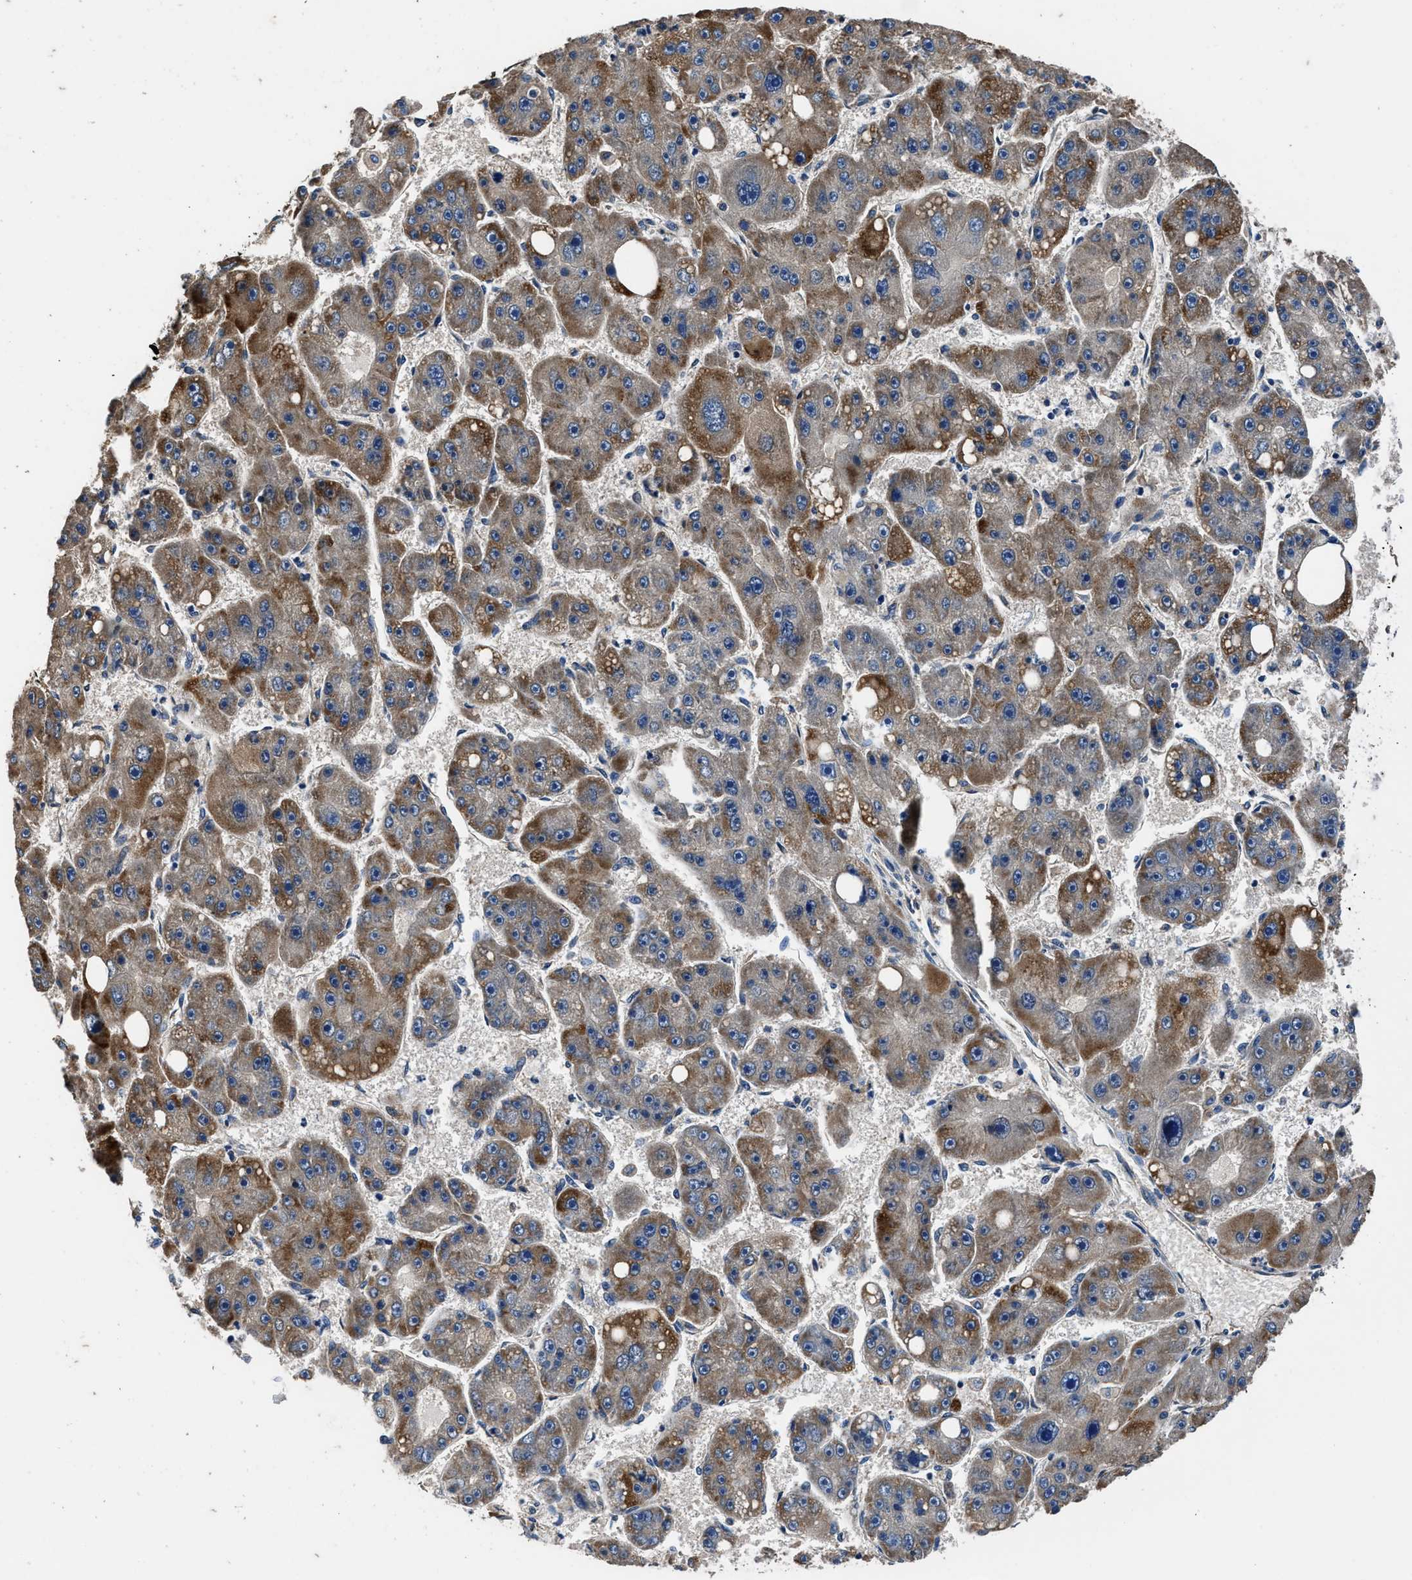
{"staining": {"intensity": "moderate", "quantity": ">75%", "location": "cytoplasmic/membranous"}, "tissue": "liver cancer", "cell_type": "Tumor cells", "image_type": "cancer", "snomed": [{"axis": "morphology", "description": "Carcinoma, Hepatocellular, NOS"}, {"axis": "topography", "description": "Liver"}], "caption": "Immunohistochemical staining of human liver cancer demonstrates medium levels of moderate cytoplasmic/membranous protein positivity in approximately >75% of tumor cells. (IHC, brightfield microscopy, high magnification).", "gene": "DHRS7B", "patient": {"sex": "female", "age": 61}}